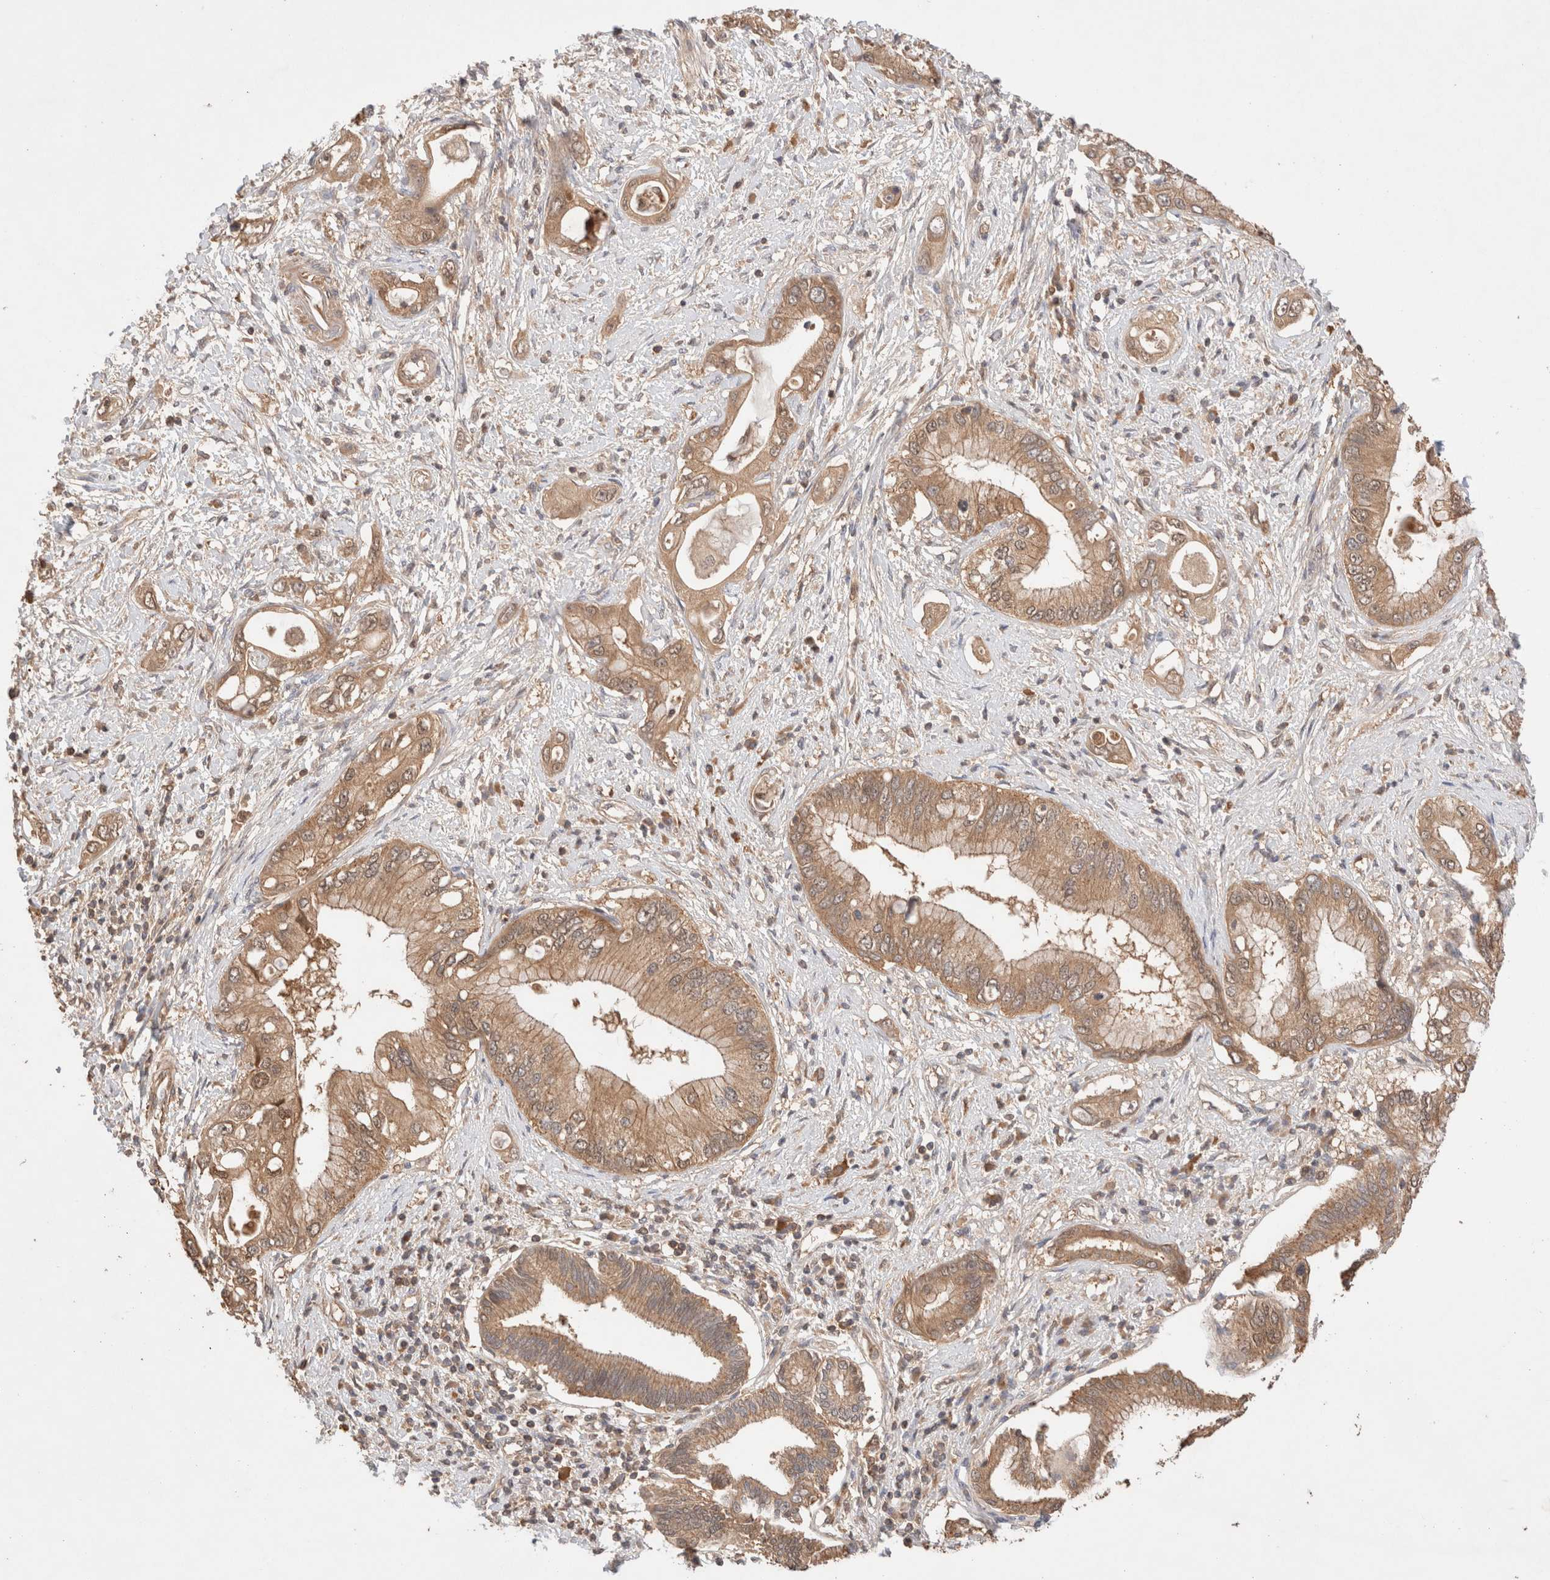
{"staining": {"intensity": "moderate", "quantity": ">75%", "location": "cytoplasmic/membranous,nuclear"}, "tissue": "pancreatic cancer", "cell_type": "Tumor cells", "image_type": "cancer", "snomed": [{"axis": "morphology", "description": "Inflammation, NOS"}, {"axis": "morphology", "description": "Adenocarcinoma, NOS"}, {"axis": "topography", "description": "Pancreas"}], "caption": "Human pancreatic cancer stained with a protein marker demonstrates moderate staining in tumor cells.", "gene": "CARNMT1", "patient": {"sex": "female", "age": 56}}